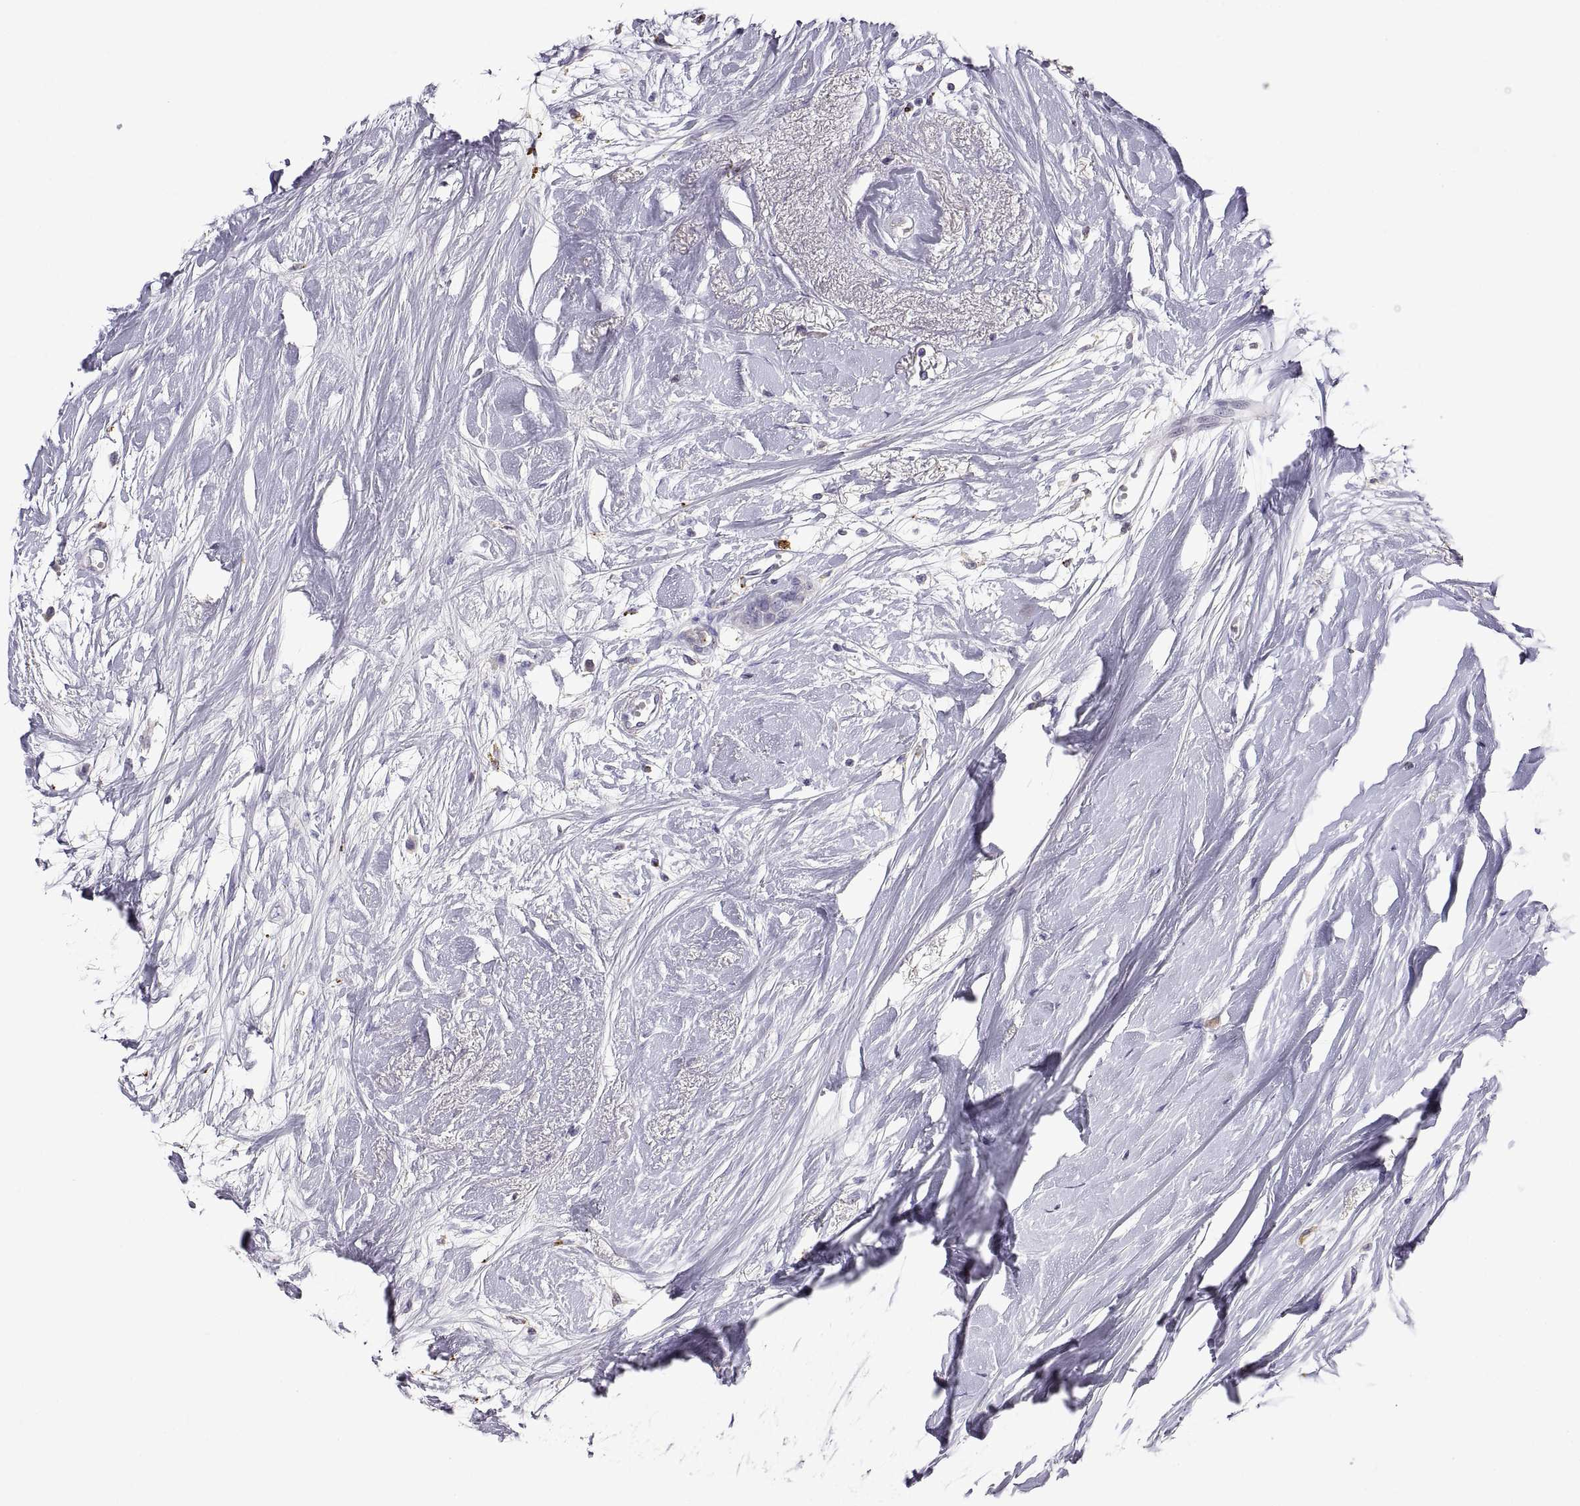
{"staining": {"intensity": "moderate", "quantity": "<25%", "location": "cytoplasmic/membranous"}, "tissue": "breast cancer", "cell_type": "Tumor cells", "image_type": "cancer", "snomed": [{"axis": "morphology", "description": "Duct carcinoma"}, {"axis": "topography", "description": "Breast"}], "caption": "Immunohistochemical staining of human breast cancer (invasive ductal carcinoma) demonstrates moderate cytoplasmic/membranous protein expression in about <25% of tumor cells. (DAB (3,3'-diaminobenzidine) IHC, brown staining for protein, blue staining for nuclei).", "gene": "RGS19", "patient": {"sex": "female", "age": 40}}